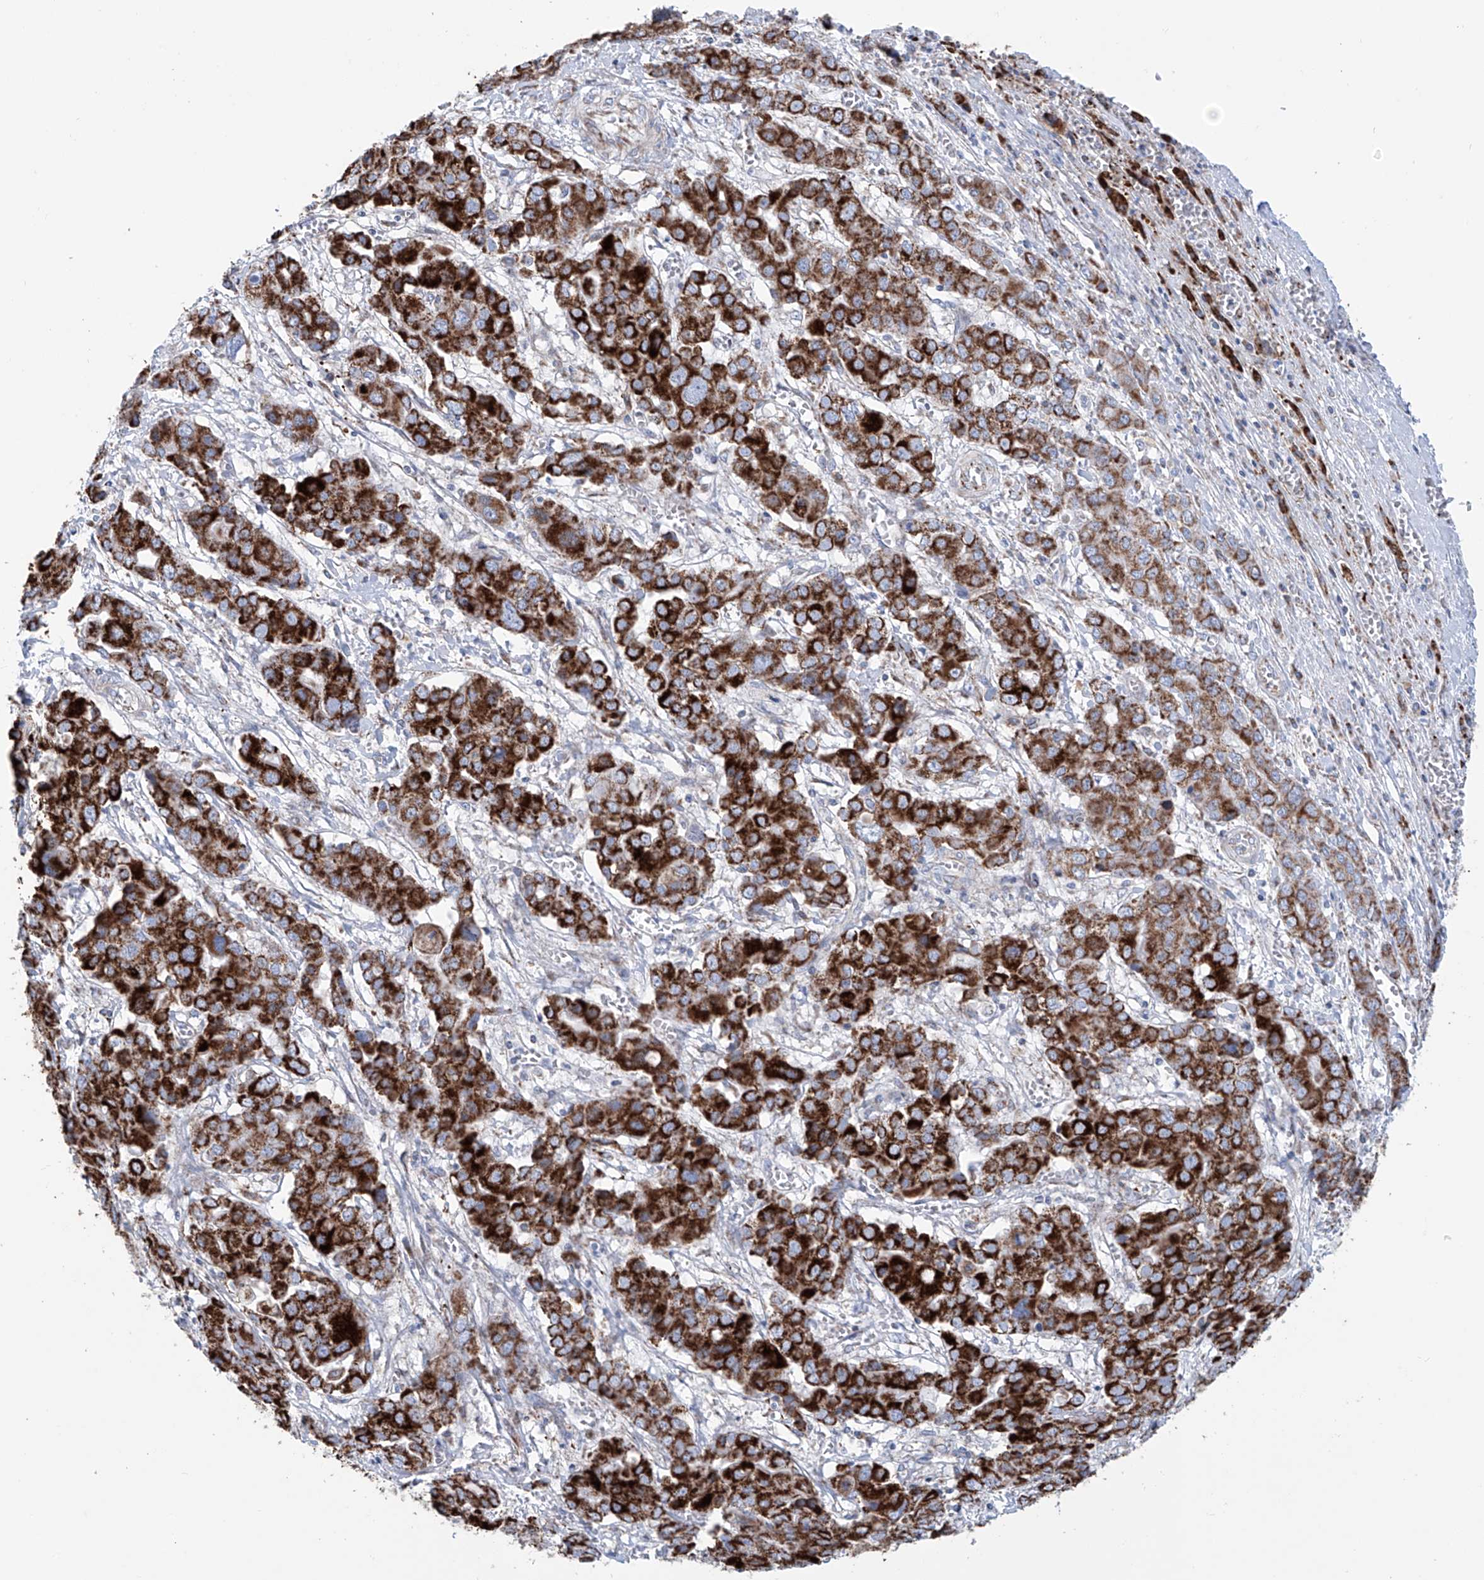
{"staining": {"intensity": "strong", "quantity": ">75%", "location": "cytoplasmic/membranous"}, "tissue": "liver cancer", "cell_type": "Tumor cells", "image_type": "cancer", "snomed": [{"axis": "morphology", "description": "Cholangiocarcinoma"}, {"axis": "topography", "description": "Liver"}], "caption": "The photomicrograph reveals staining of liver cancer, revealing strong cytoplasmic/membranous protein staining (brown color) within tumor cells.", "gene": "ALDH6A1", "patient": {"sex": "male", "age": 67}}